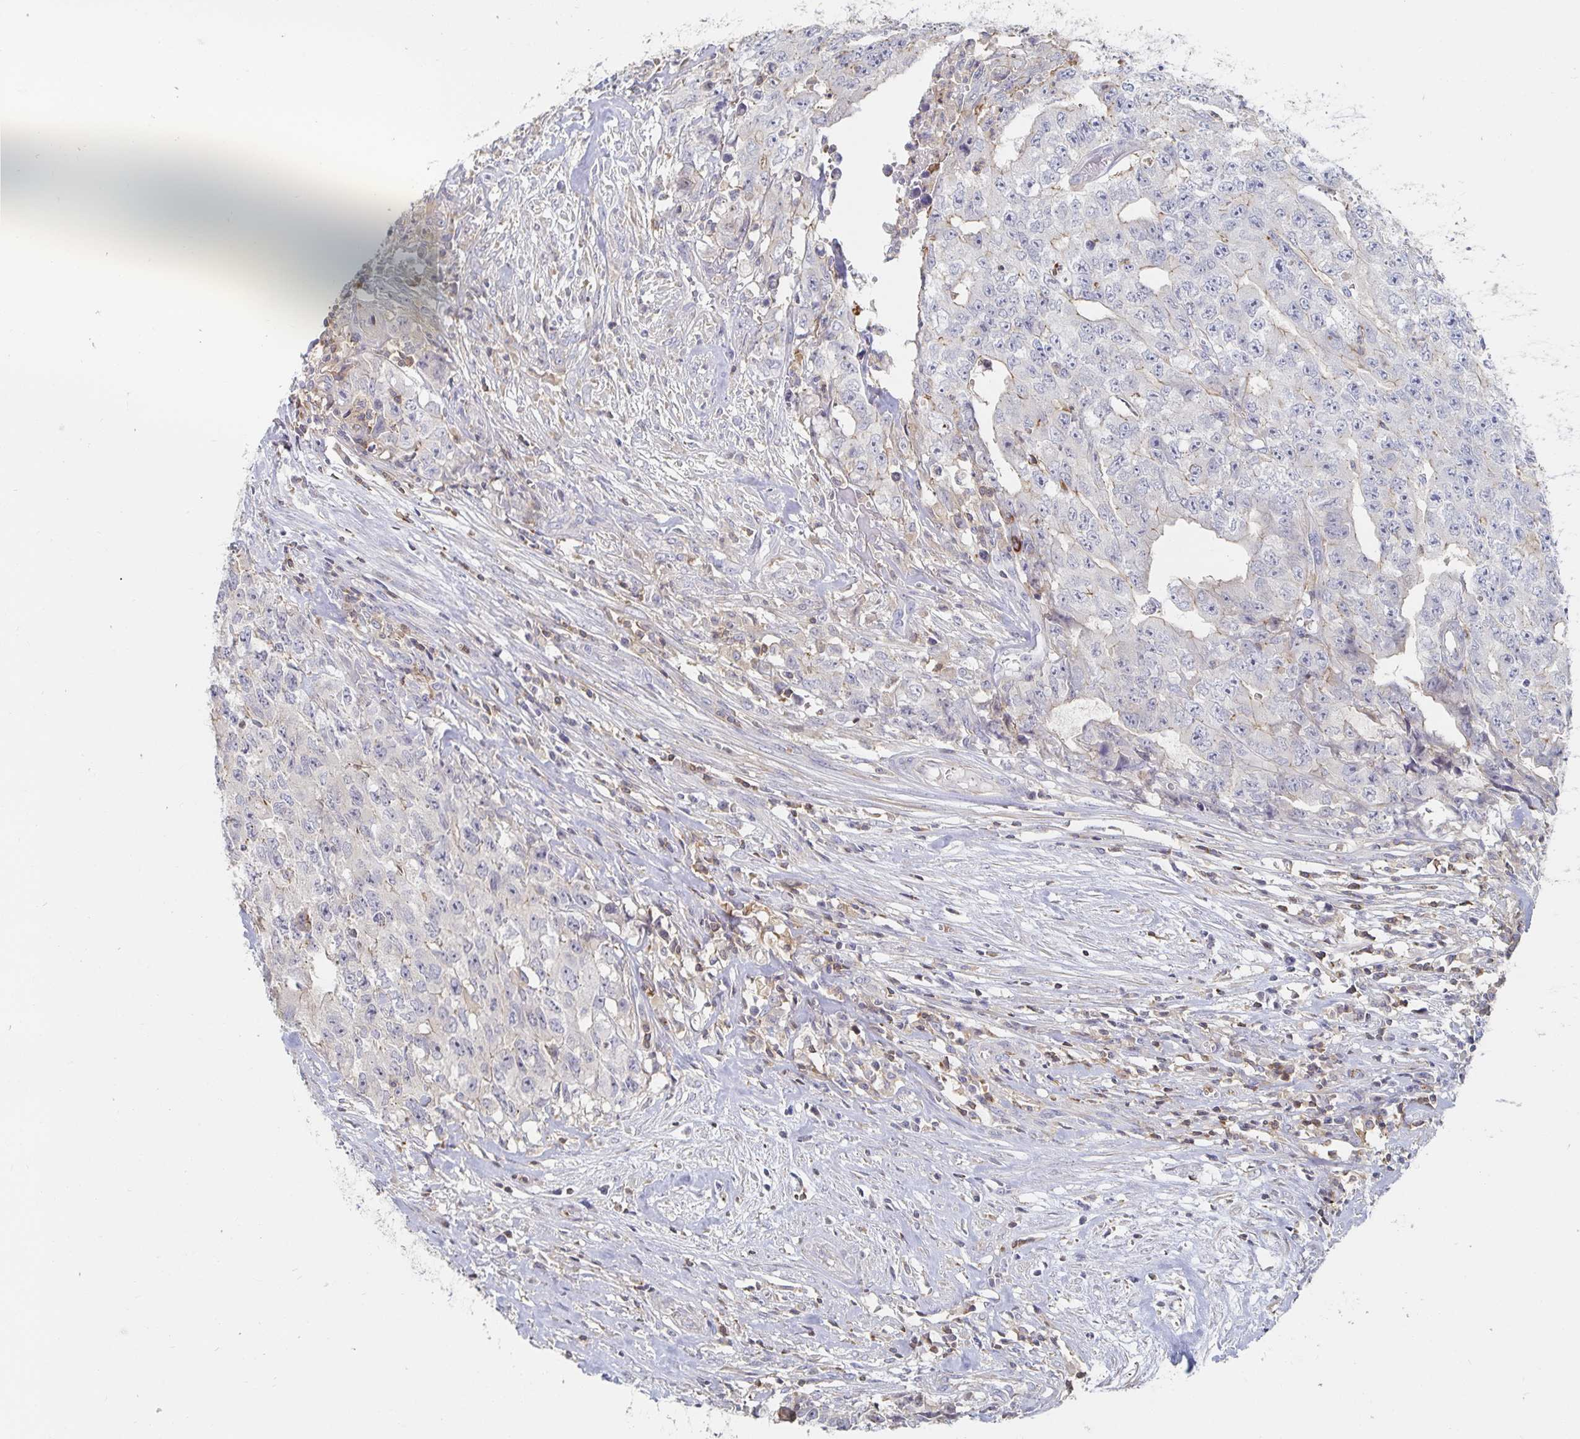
{"staining": {"intensity": "weak", "quantity": "<25%", "location": "cytoplasmic/membranous"}, "tissue": "testis cancer", "cell_type": "Tumor cells", "image_type": "cancer", "snomed": [{"axis": "morphology", "description": "Carcinoma, Embryonal, NOS"}, {"axis": "morphology", "description": "Teratoma, malignant, NOS"}, {"axis": "topography", "description": "Testis"}], "caption": "A micrograph of testis cancer (teratoma (malignant)) stained for a protein shows no brown staining in tumor cells.", "gene": "PIK3CD", "patient": {"sex": "male", "age": 24}}